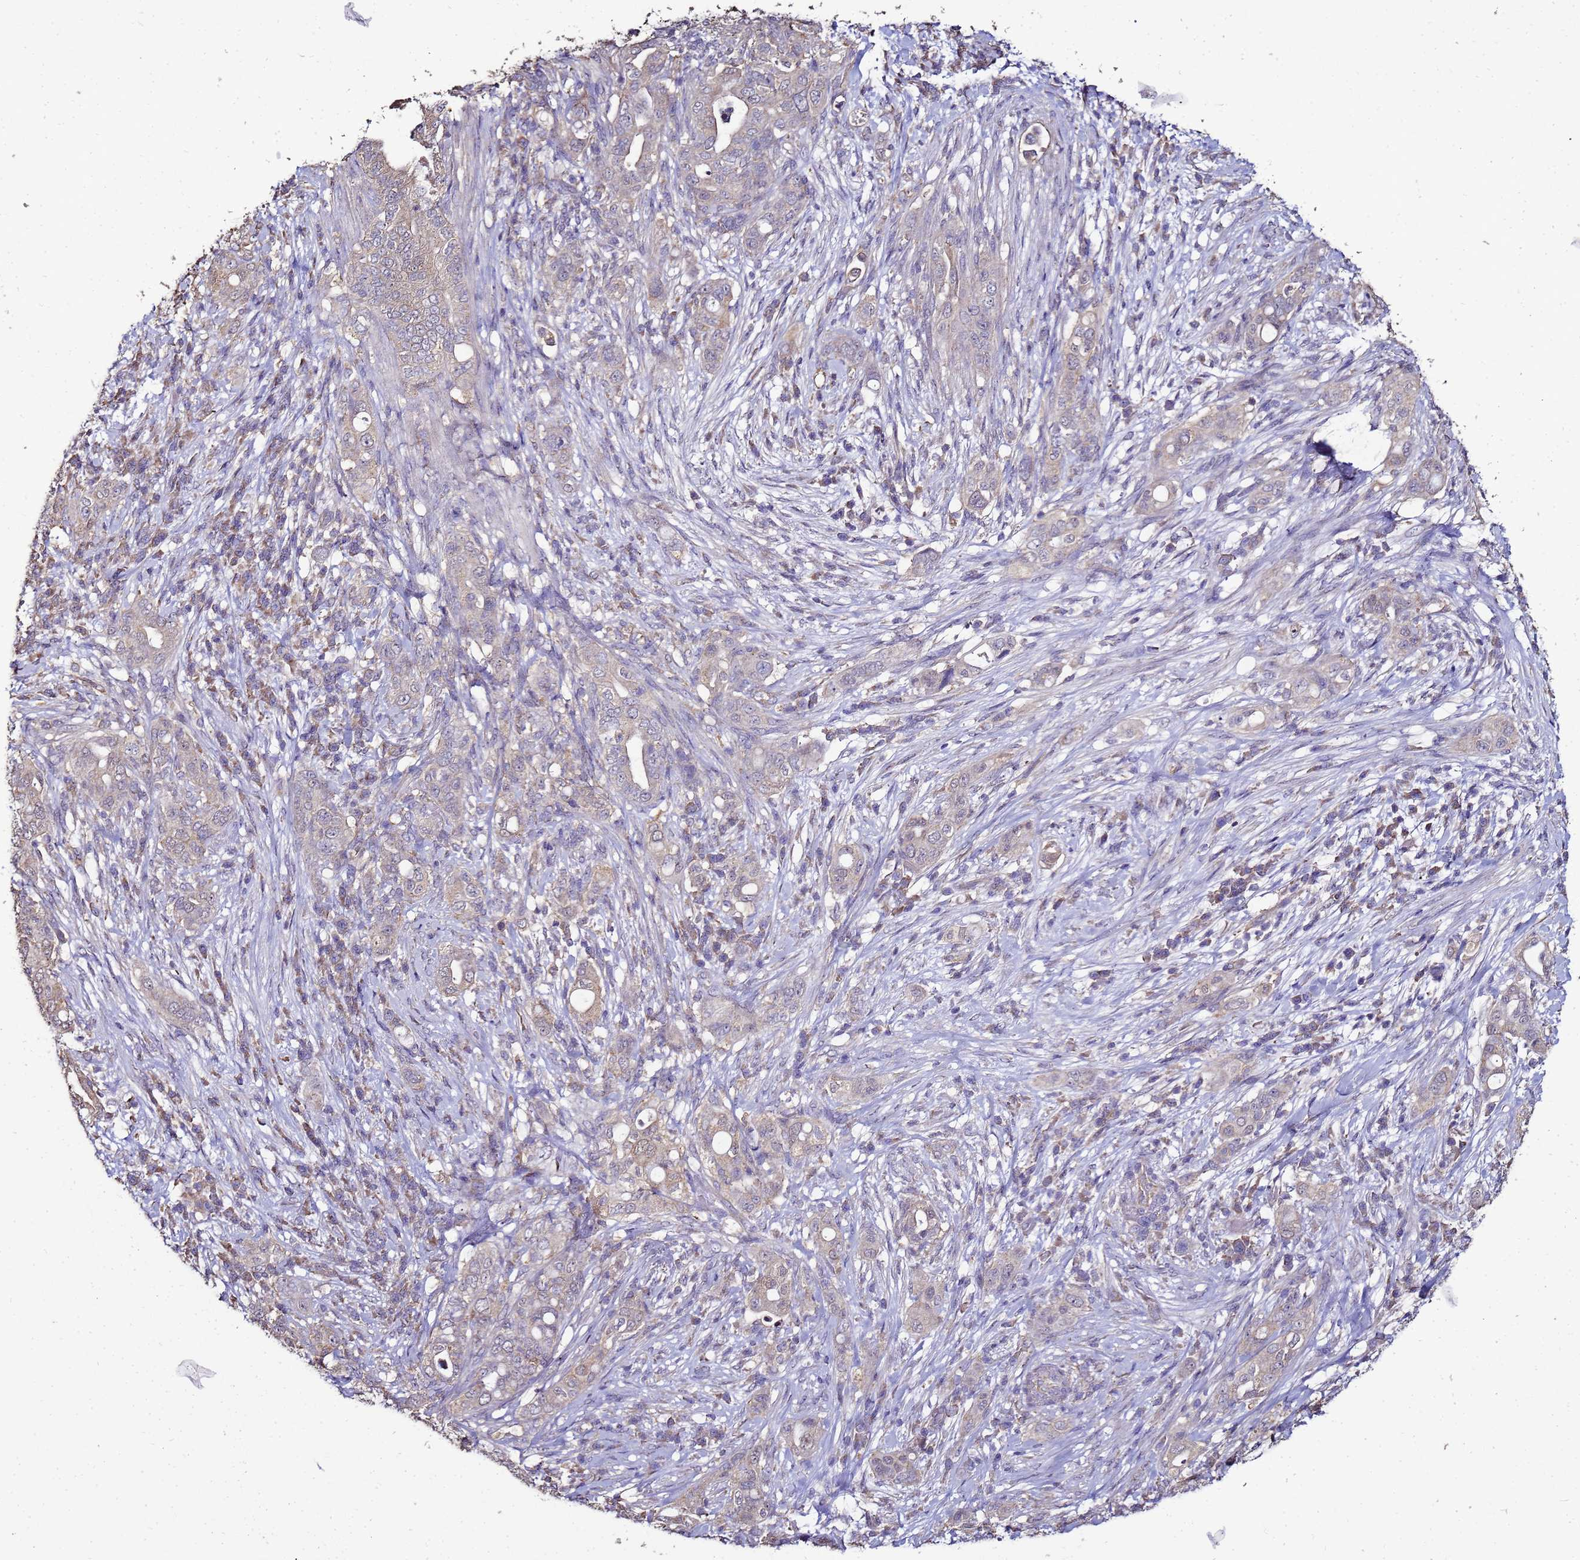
{"staining": {"intensity": "negative", "quantity": "none", "location": "none"}, "tissue": "pancreatic cancer", "cell_type": "Tumor cells", "image_type": "cancer", "snomed": [{"axis": "morphology", "description": "Normal tissue, NOS"}, {"axis": "morphology", "description": "Adenocarcinoma, NOS"}, {"axis": "topography", "description": "Lymph node"}, {"axis": "topography", "description": "Pancreas"}], "caption": "Immunohistochemistry (IHC) image of human pancreatic cancer (adenocarcinoma) stained for a protein (brown), which displays no staining in tumor cells. Nuclei are stained in blue.", "gene": "ENOPH1", "patient": {"sex": "female", "age": 67}}